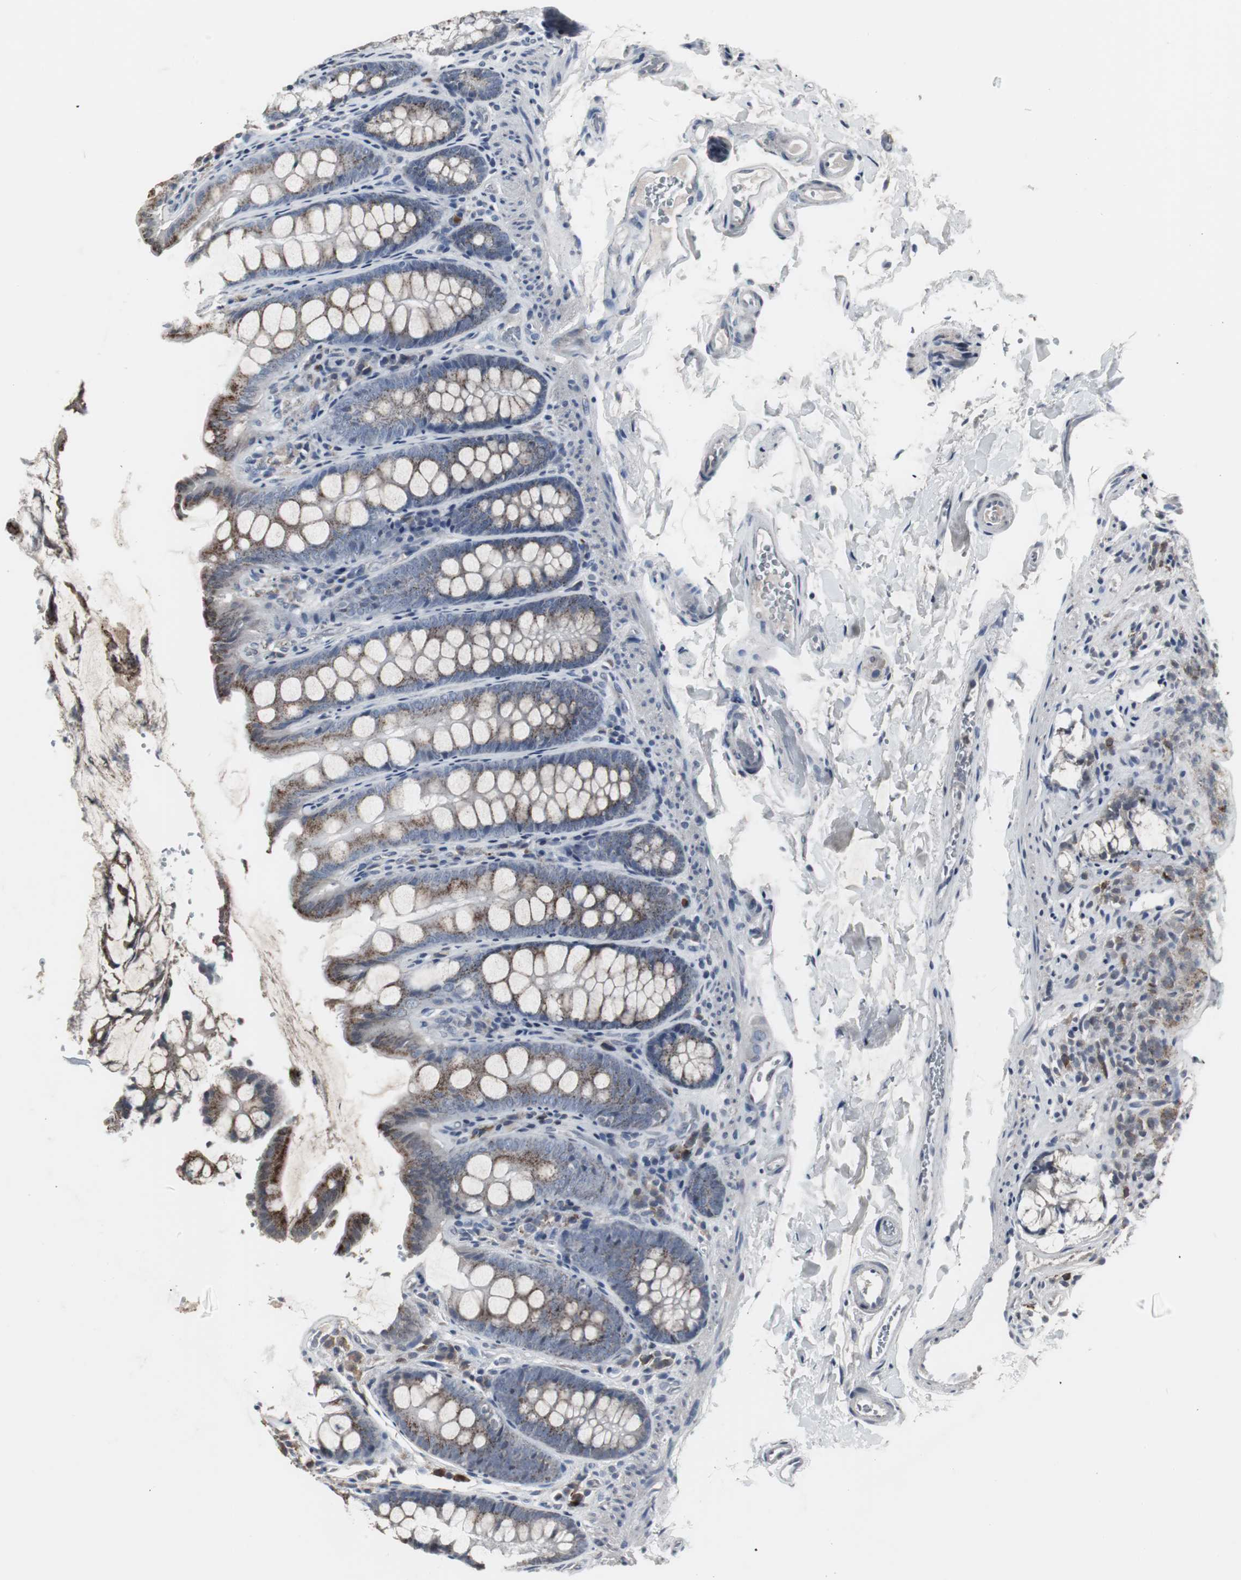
{"staining": {"intensity": "negative", "quantity": "none", "location": "none"}, "tissue": "colon", "cell_type": "Endothelial cells", "image_type": "normal", "snomed": [{"axis": "morphology", "description": "Normal tissue, NOS"}, {"axis": "topography", "description": "Colon"}], "caption": "The immunohistochemistry (IHC) histopathology image has no significant expression in endothelial cells of colon. (Brightfield microscopy of DAB immunohistochemistry (IHC) at high magnification).", "gene": "ACAA1", "patient": {"sex": "female", "age": 61}}